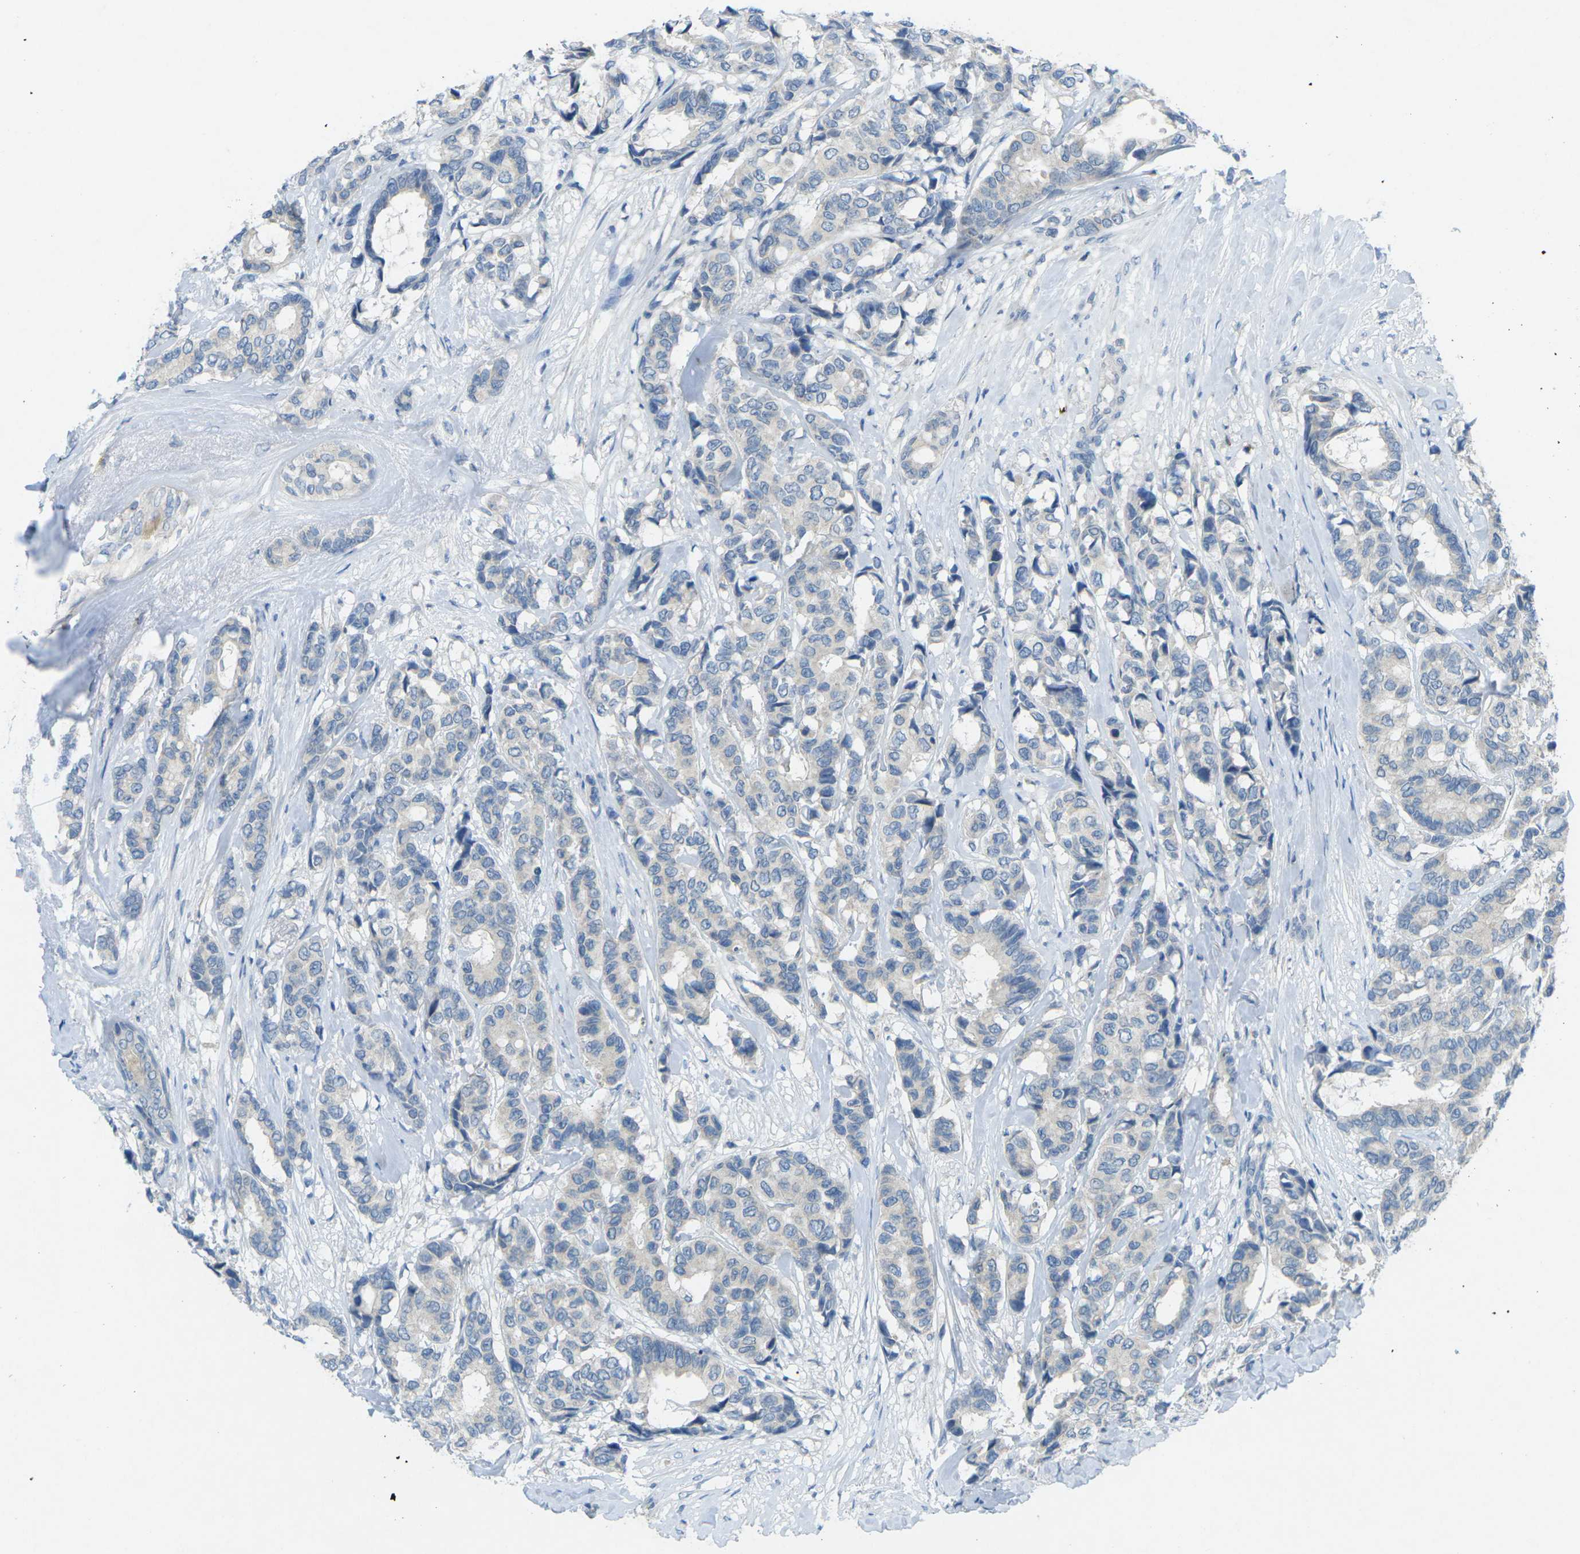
{"staining": {"intensity": "negative", "quantity": "none", "location": "none"}, "tissue": "breast cancer", "cell_type": "Tumor cells", "image_type": "cancer", "snomed": [{"axis": "morphology", "description": "Duct carcinoma"}, {"axis": "topography", "description": "Breast"}], "caption": "This is an immunohistochemistry image of breast invasive ductal carcinoma. There is no expression in tumor cells.", "gene": "CD19", "patient": {"sex": "female", "age": 87}}